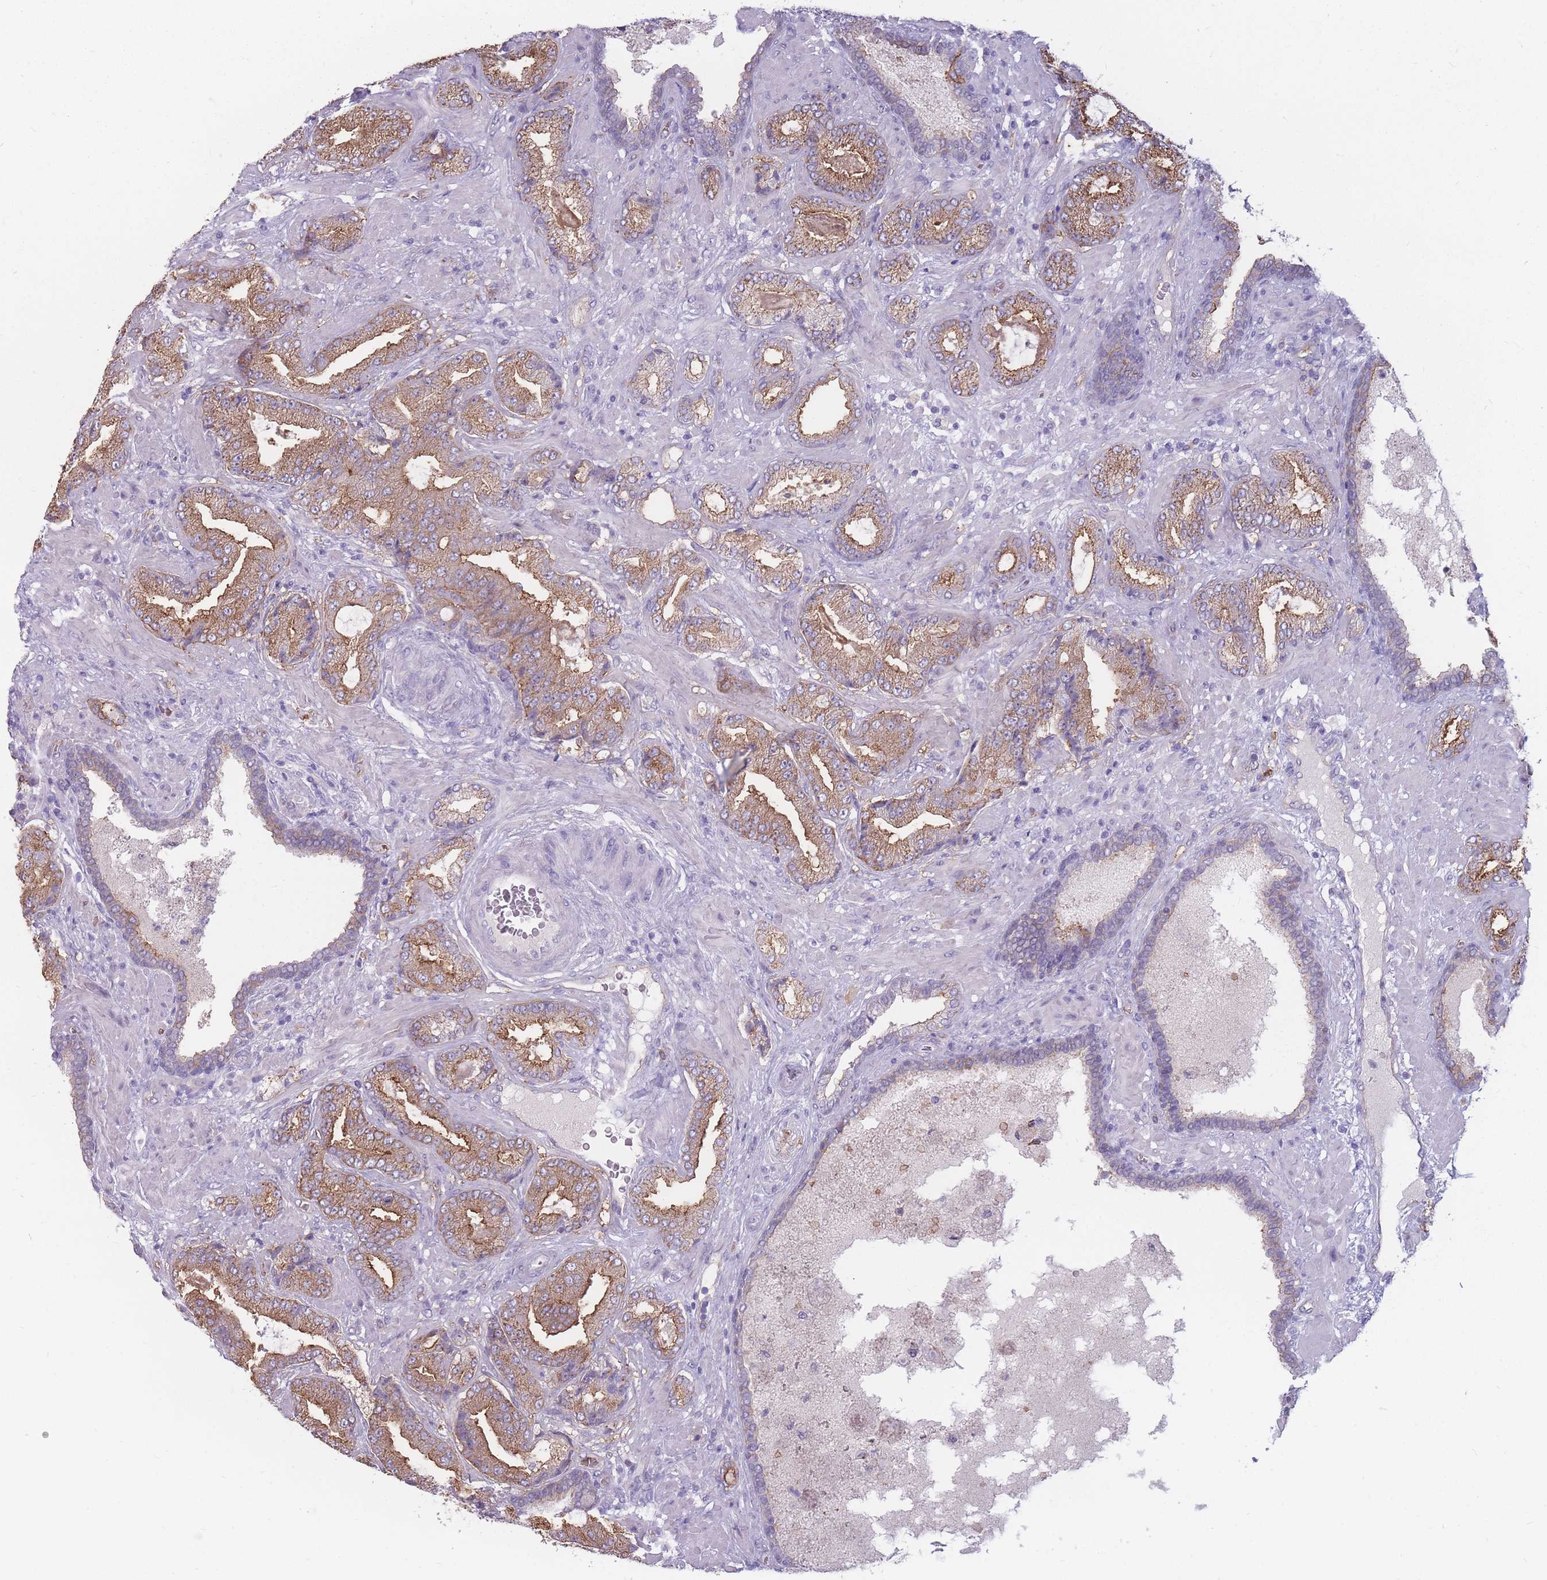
{"staining": {"intensity": "moderate", "quantity": ">75%", "location": "cytoplasmic/membranous"}, "tissue": "prostate cancer", "cell_type": "Tumor cells", "image_type": "cancer", "snomed": [{"axis": "morphology", "description": "Adenocarcinoma, High grade"}, {"axis": "topography", "description": "Prostate"}], "caption": "Immunohistochemistry (IHC) image of prostate cancer stained for a protein (brown), which shows medium levels of moderate cytoplasmic/membranous expression in about >75% of tumor cells.", "gene": "GNA11", "patient": {"sex": "male", "age": 68}}